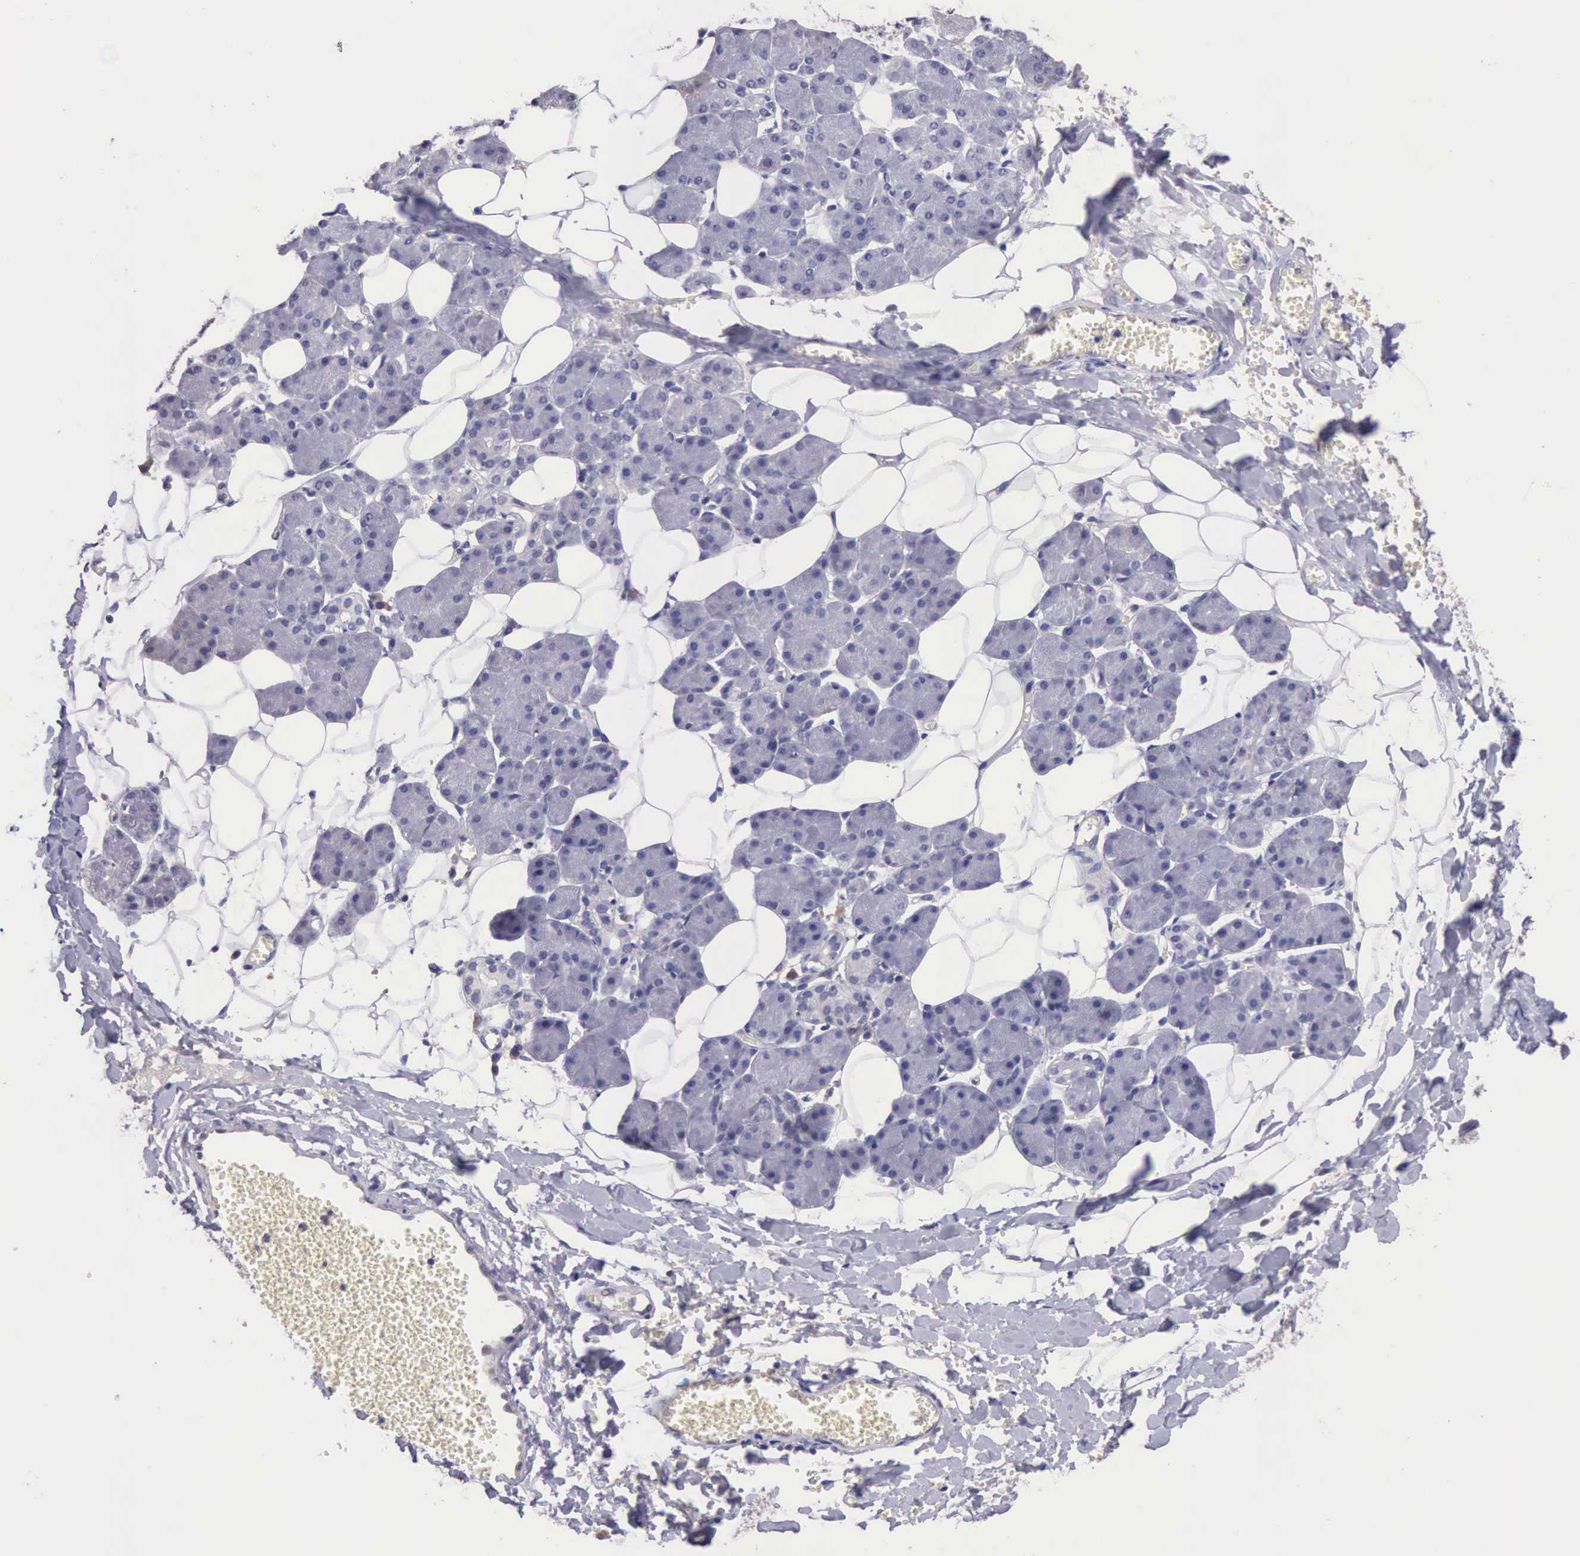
{"staining": {"intensity": "weak", "quantity": "<25%", "location": "cytoplasmic/membranous"}, "tissue": "salivary gland", "cell_type": "Glandular cells", "image_type": "normal", "snomed": [{"axis": "morphology", "description": "Normal tissue, NOS"}, {"axis": "morphology", "description": "Adenoma, NOS"}, {"axis": "topography", "description": "Salivary gland"}], "caption": "Immunohistochemistry photomicrograph of unremarkable salivary gland: salivary gland stained with DAB reveals no significant protein positivity in glandular cells. (Stains: DAB (3,3'-diaminobenzidine) immunohistochemistry with hematoxylin counter stain, Microscopy: brightfield microscopy at high magnification).", "gene": "DNAJB7", "patient": {"sex": "female", "age": 32}}